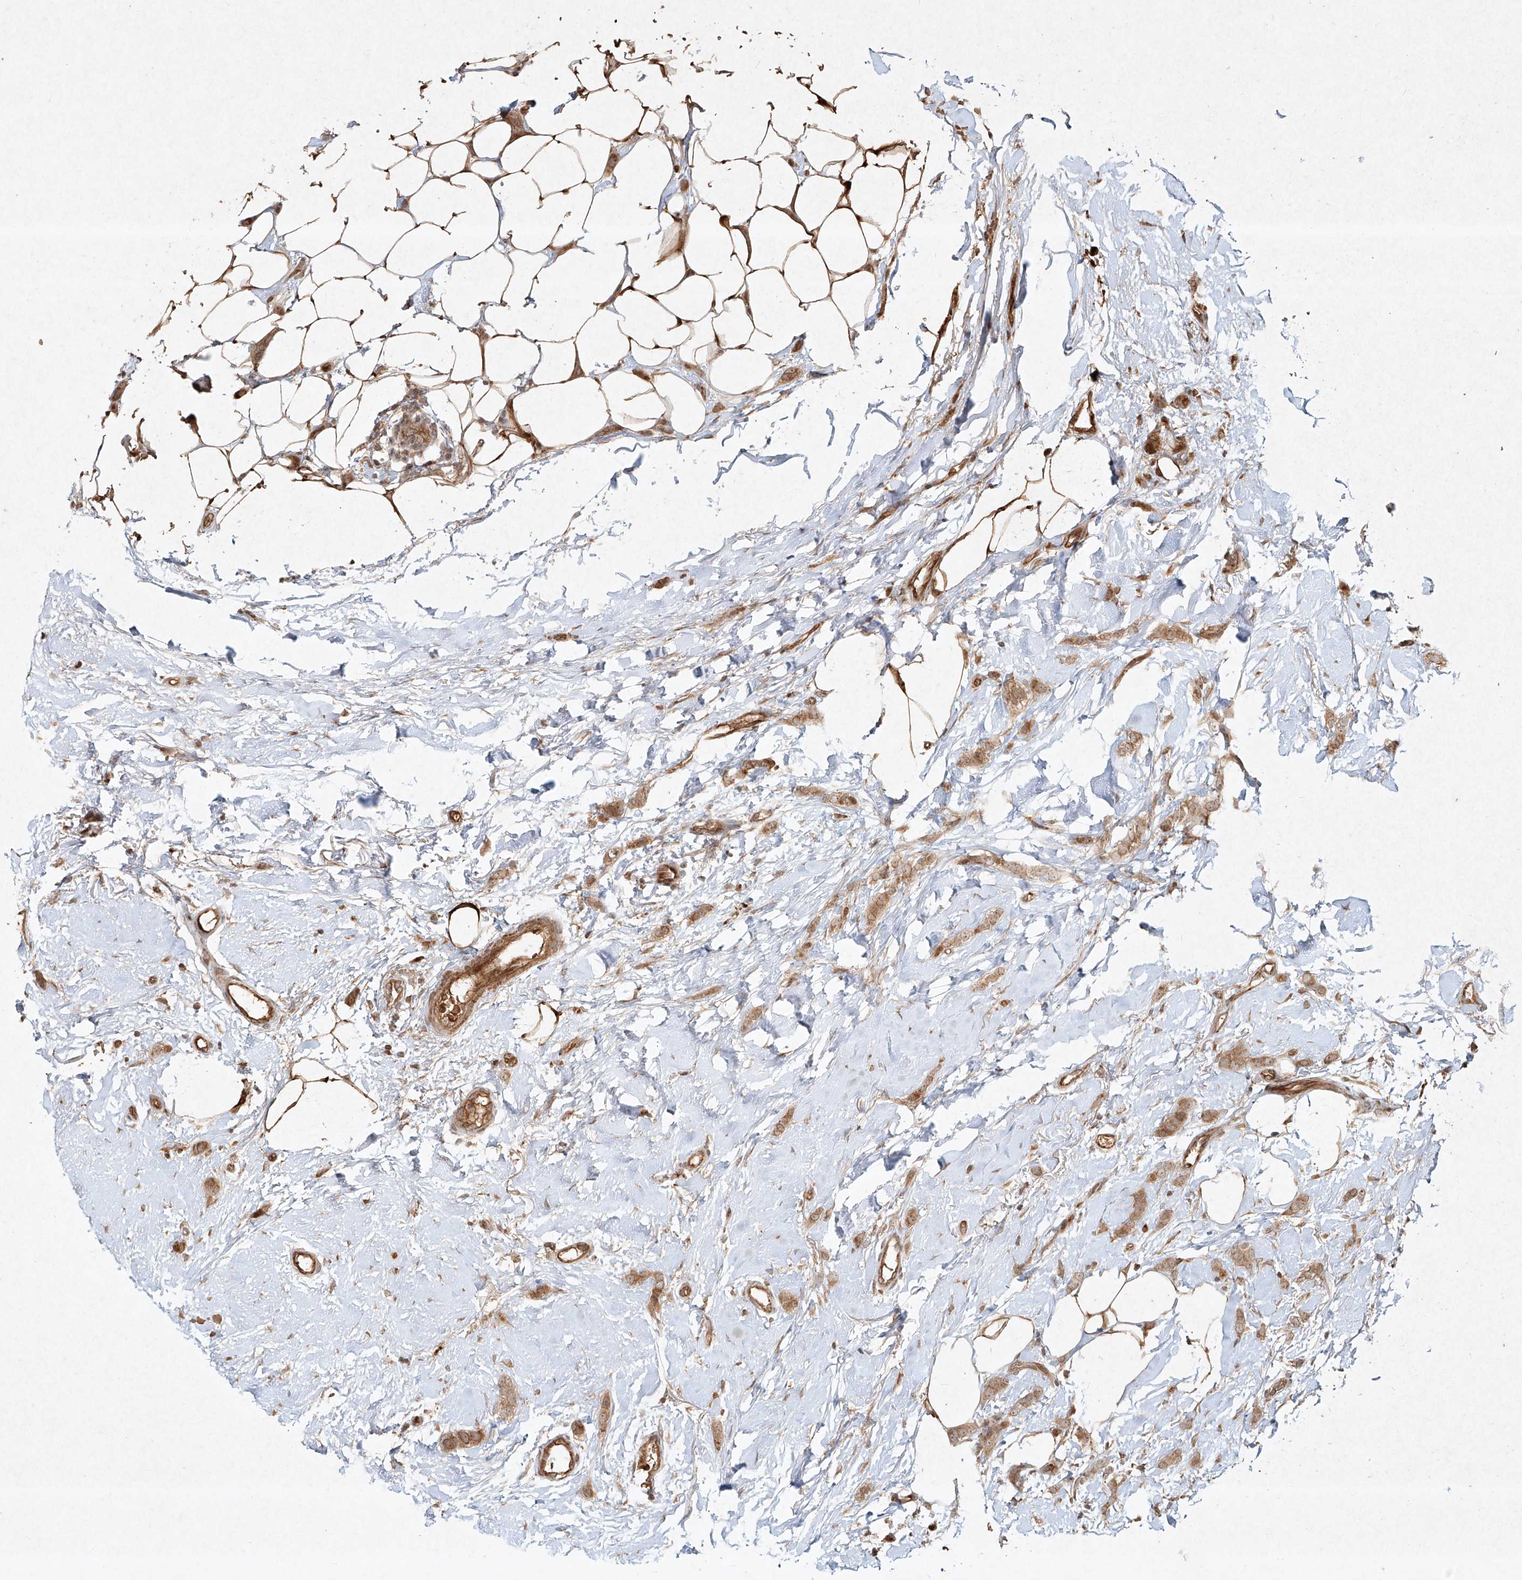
{"staining": {"intensity": "moderate", "quantity": ">75%", "location": "cytoplasmic/membranous"}, "tissue": "breast cancer", "cell_type": "Tumor cells", "image_type": "cancer", "snomed": [{"axis": "morphology", "description": "Lobular carcinoma"}, {"axis": "topography", "description": "Skin"}, {"axis": "topography", "description": "Breast"}], "caption": "This histopathology image exhibits immunohistochemistry (IHC) staining of breast cancer (lobular carcinoma), with medium moderate cytoplasmic/membranous positivity in approximately >75% of tumor cells.", "gene": "CYYR1", "patient": {"sex": "female", "age": 46}}